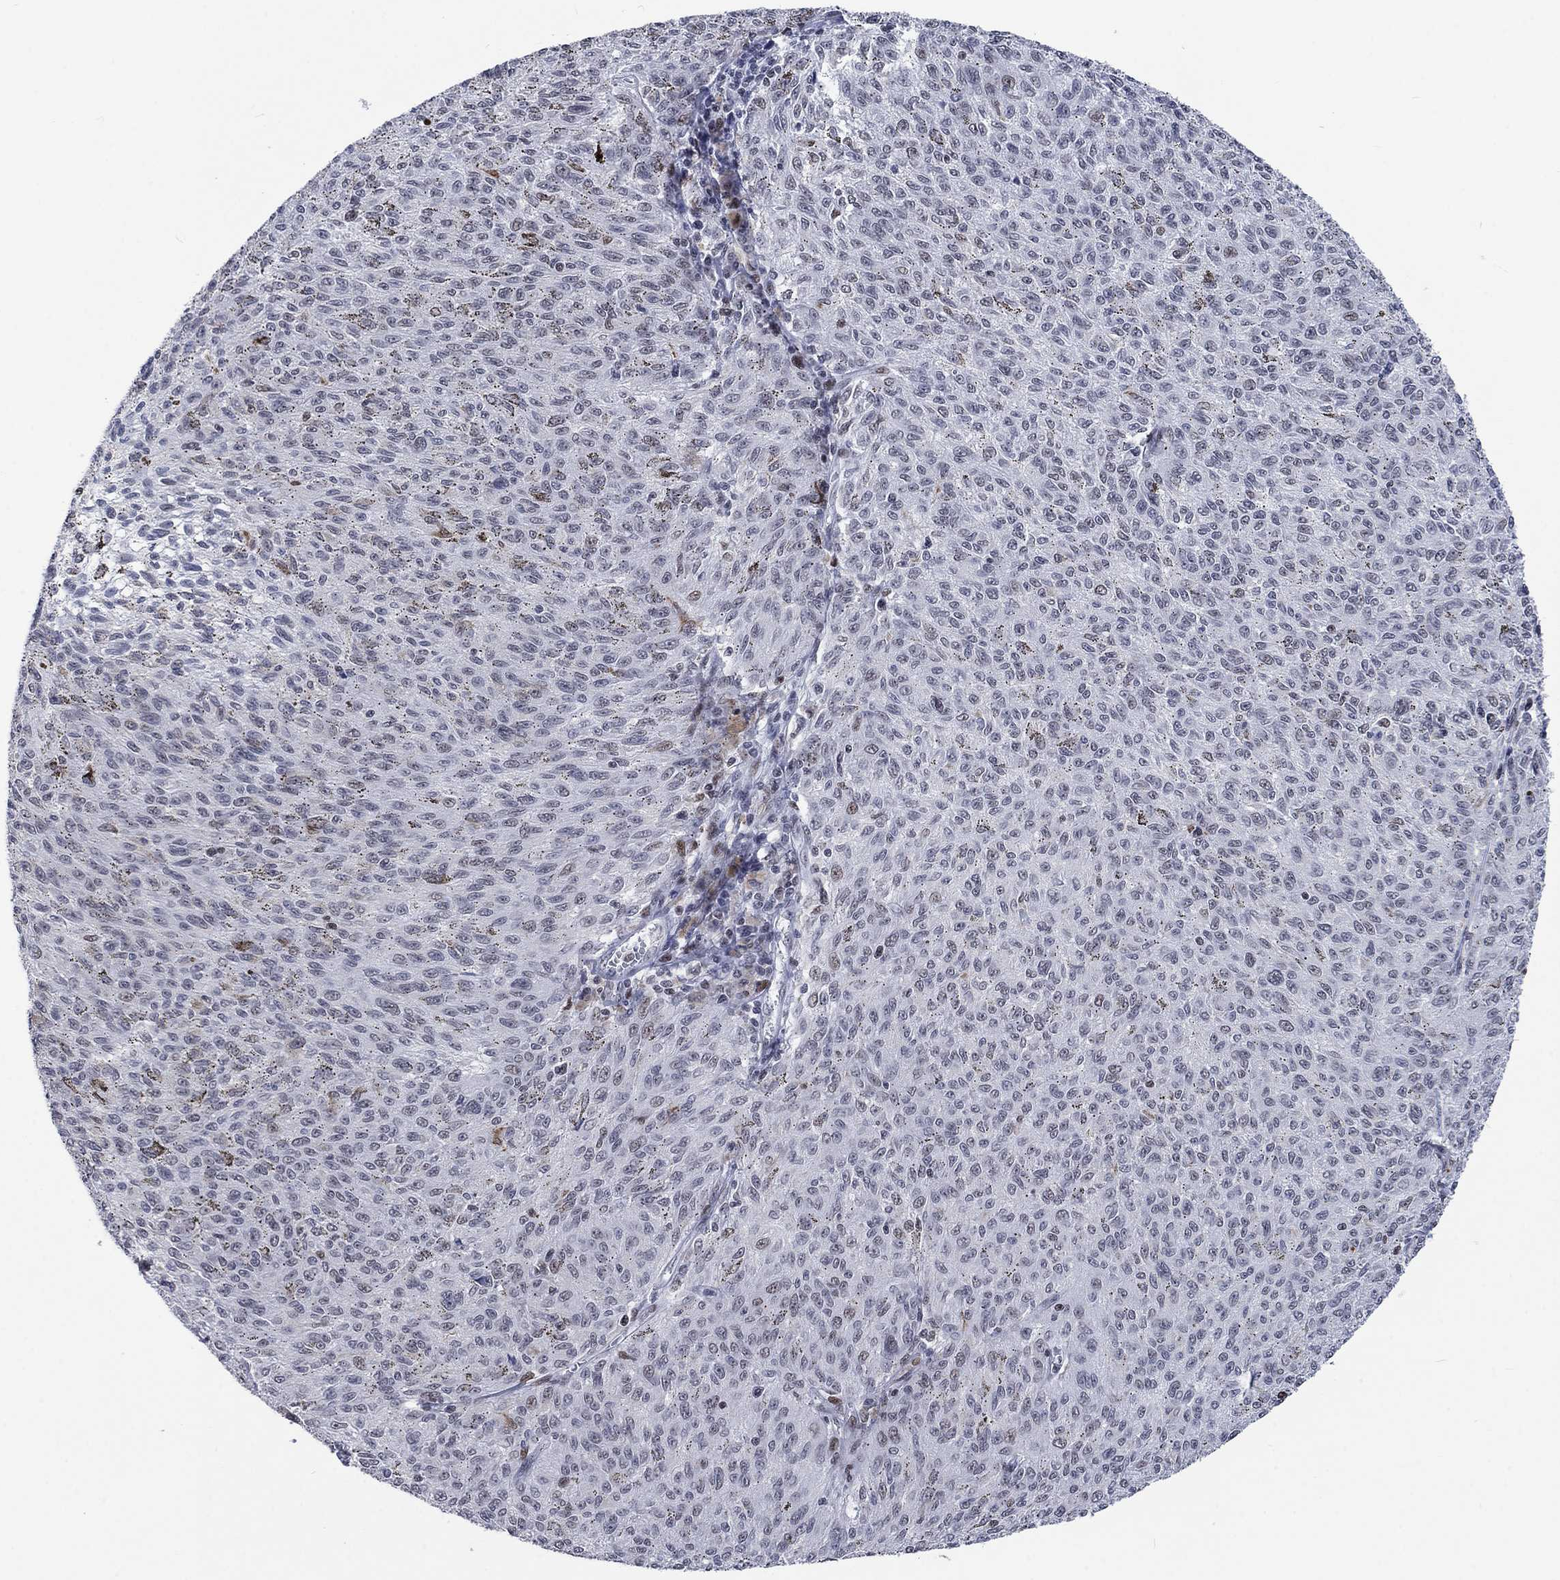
{"staining": {"intensity": "negative", "quantity": "none", "location": "none"}, "tissue": "melanoma", "cell_type": "Tumor cells", "image_type": "cancer", "snomed": [{"axis": "morphology", "description": "Malignant melanoma, NOS"}, {"axis": "topography", "description": "Skin"}], "caption": "Histopathology image shows no significant protein expression in tumor cells of melanoma.", "gene": "HCFC1", "patient": {"sex": "female", "age": 72}}